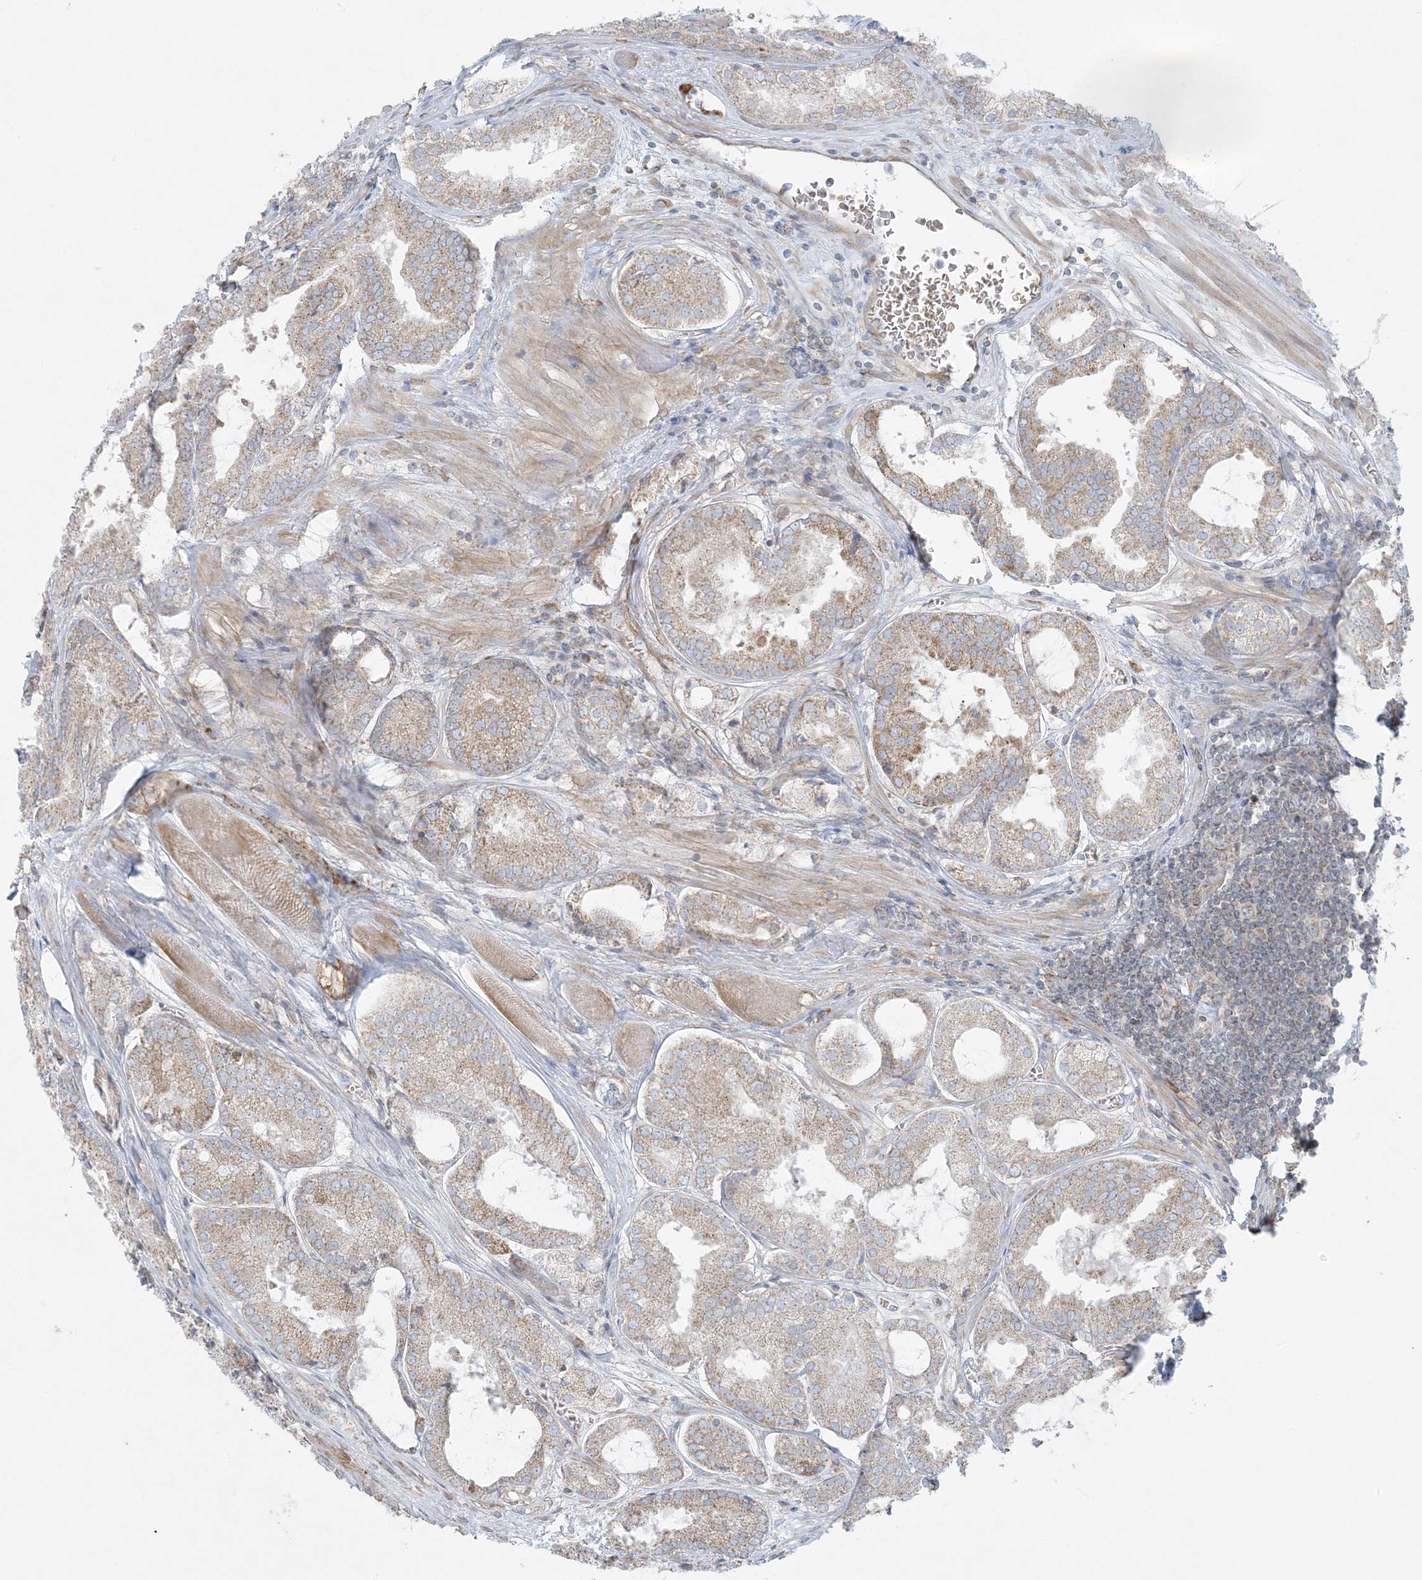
{"staining": {"intensity": "weak", "quantity": "25%-75%", "location": "cytoplasmic/membranous"}, "tissue": "prostate cancer", "cell_type": "Tumor cells", "image_type": "cancer", "snomed": [{"axis": "morphology", "description": "Adenocarcinoma, Low grade"}, {"axis": "topography", "description": "Prostate"}], "caption": "This is an image of IHC staining of low-grade adenocarcinoma (prostate), which shows weak positivity in the cytoplasmic/membranous of tumor cells.", "gene": "PIK3R4", "patient": {"sex": "male", "age": 67}}